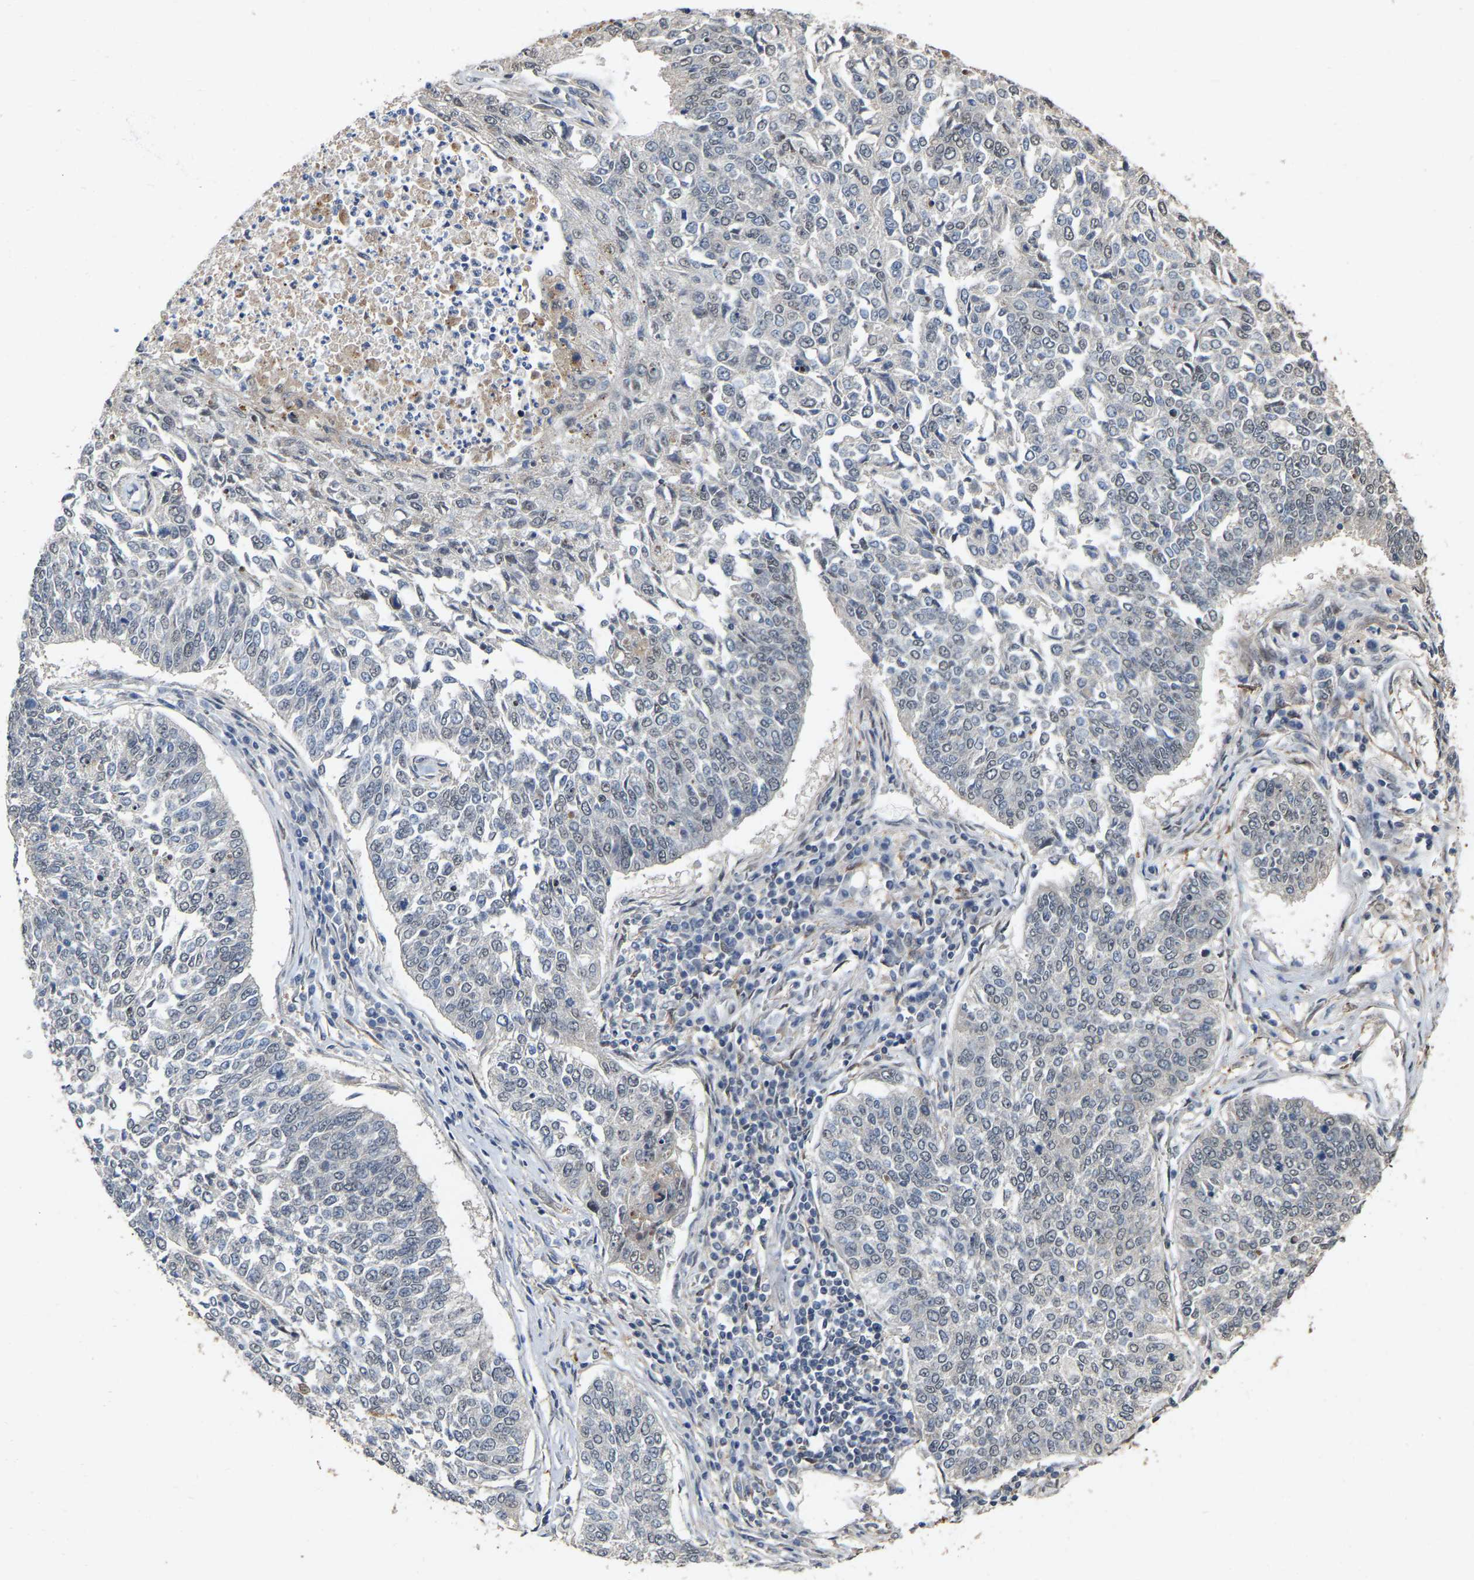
{"staining": {"intensity": "negative", "quantity": "none", "location": "none"}, "tissue": "lung cancer", "cell_type": "Tumor cells", "image_type": "cancer", "snomed": [{"axis": "morphology", "description": "Normal tissue, NOS"}, {"axis": "morphology", "description": "Squamous cell carcinoma, NOS"}, {"axis": "topography", "description": "Cartilage tissue"}, {"axis": "topography", "description": "Bronchus"}, {"axis": "topography", "description": "Lung"}], "caption": "Lung cancer (squamous cell carcinoma) was stained to show a protein in brown. There is no significant staining in tumor cells.", "gene": "RUVBL1", "patient": {"sex": "female", "age": 49}}